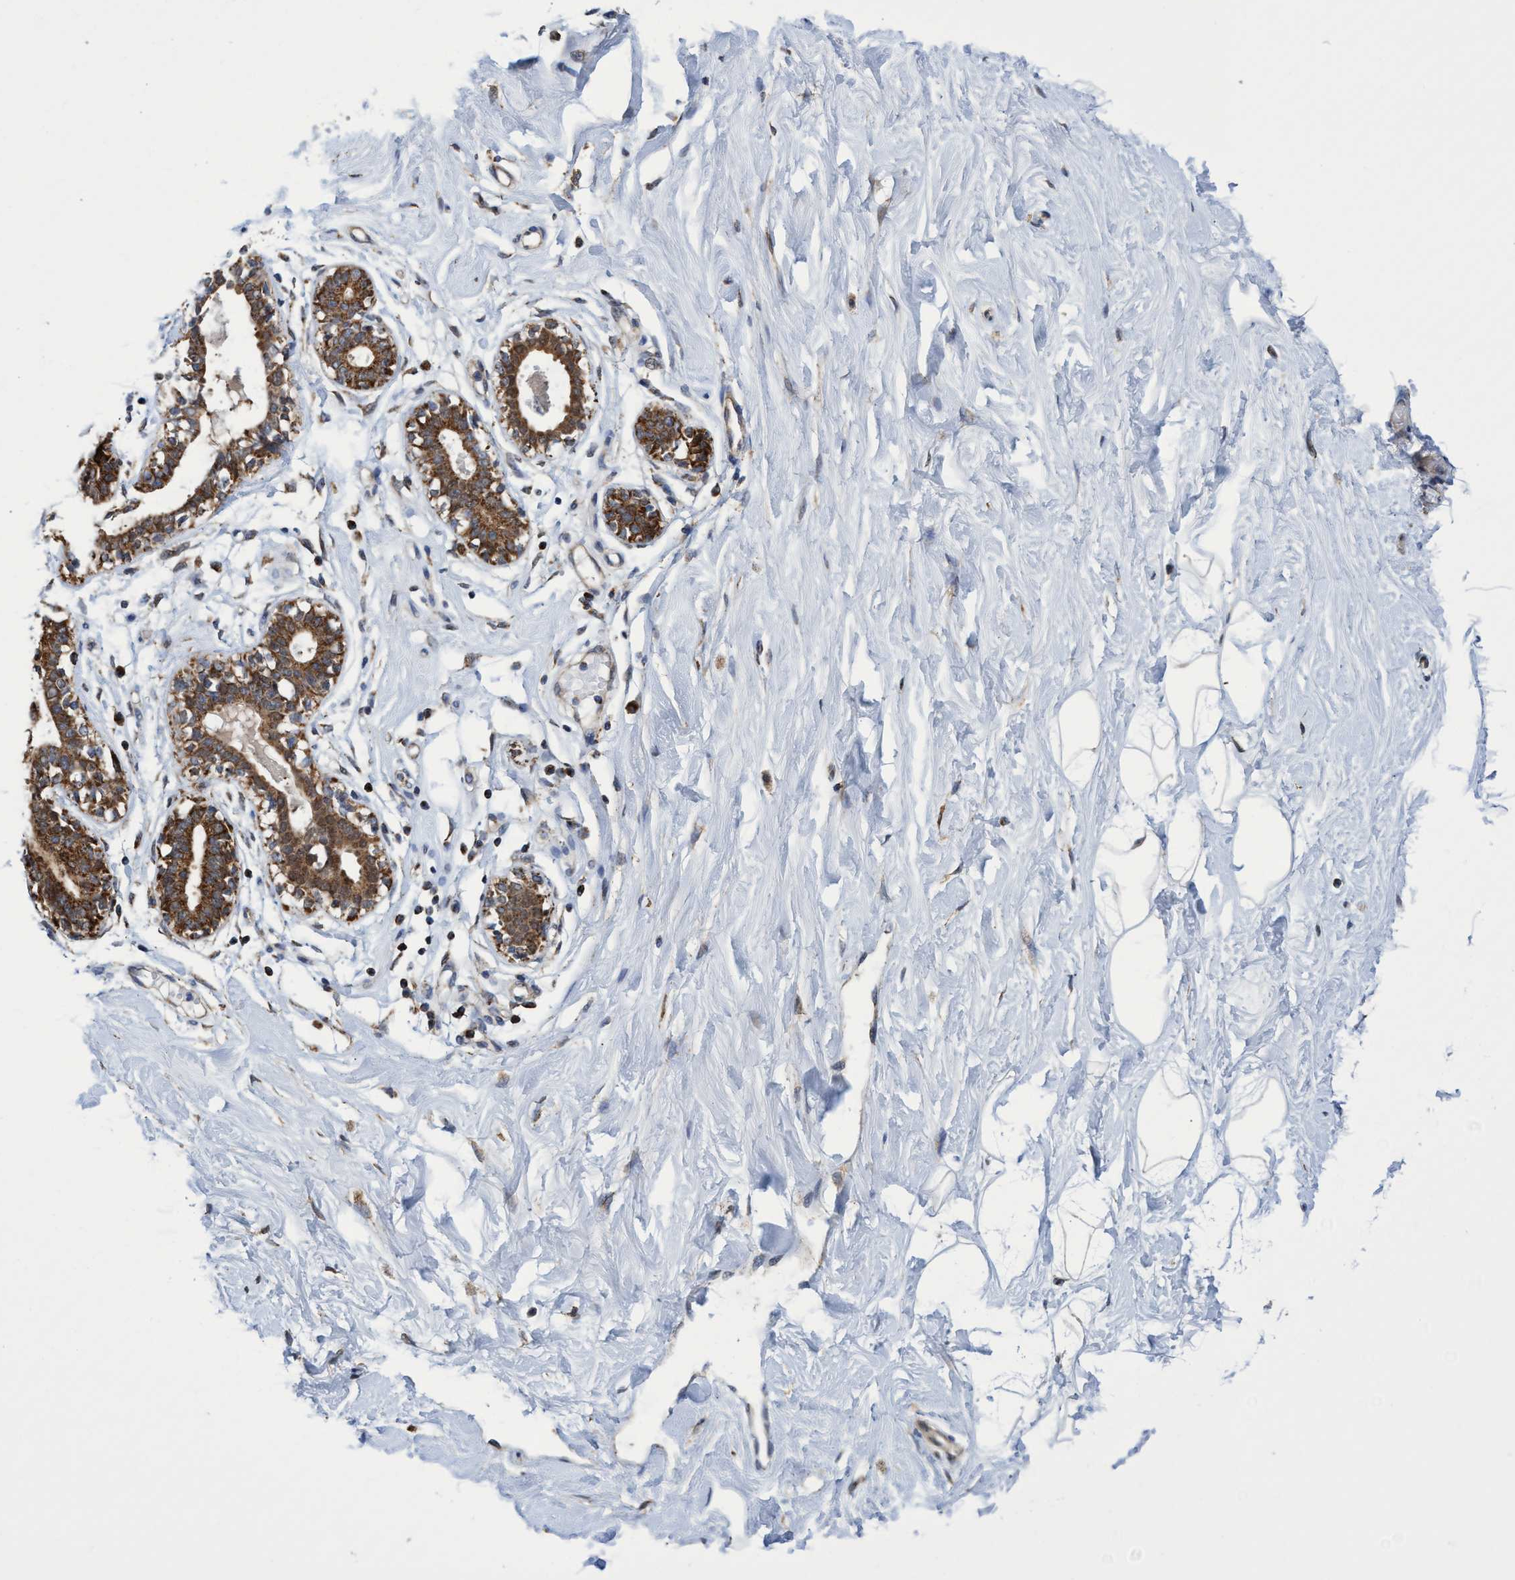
{"staining": {"intensity": "negative", "quantity": "none", "location": "none"}, "tissue": "breast", "cell_type": "Adipocytes", "image_type": "normal", "snomed": [{"axis": "morphology", "description": "Normal tissue, NOS"}, {"axis": "topography", "description": "Breast"}], "caption": "DAB (3,3'-diaminobenzidine) immunohistochemical staining of benign breast demonstrates no significant positivity in adipocytes.", "gene": "CRYZ", "patient": {"sex": "female", "age": 23}}